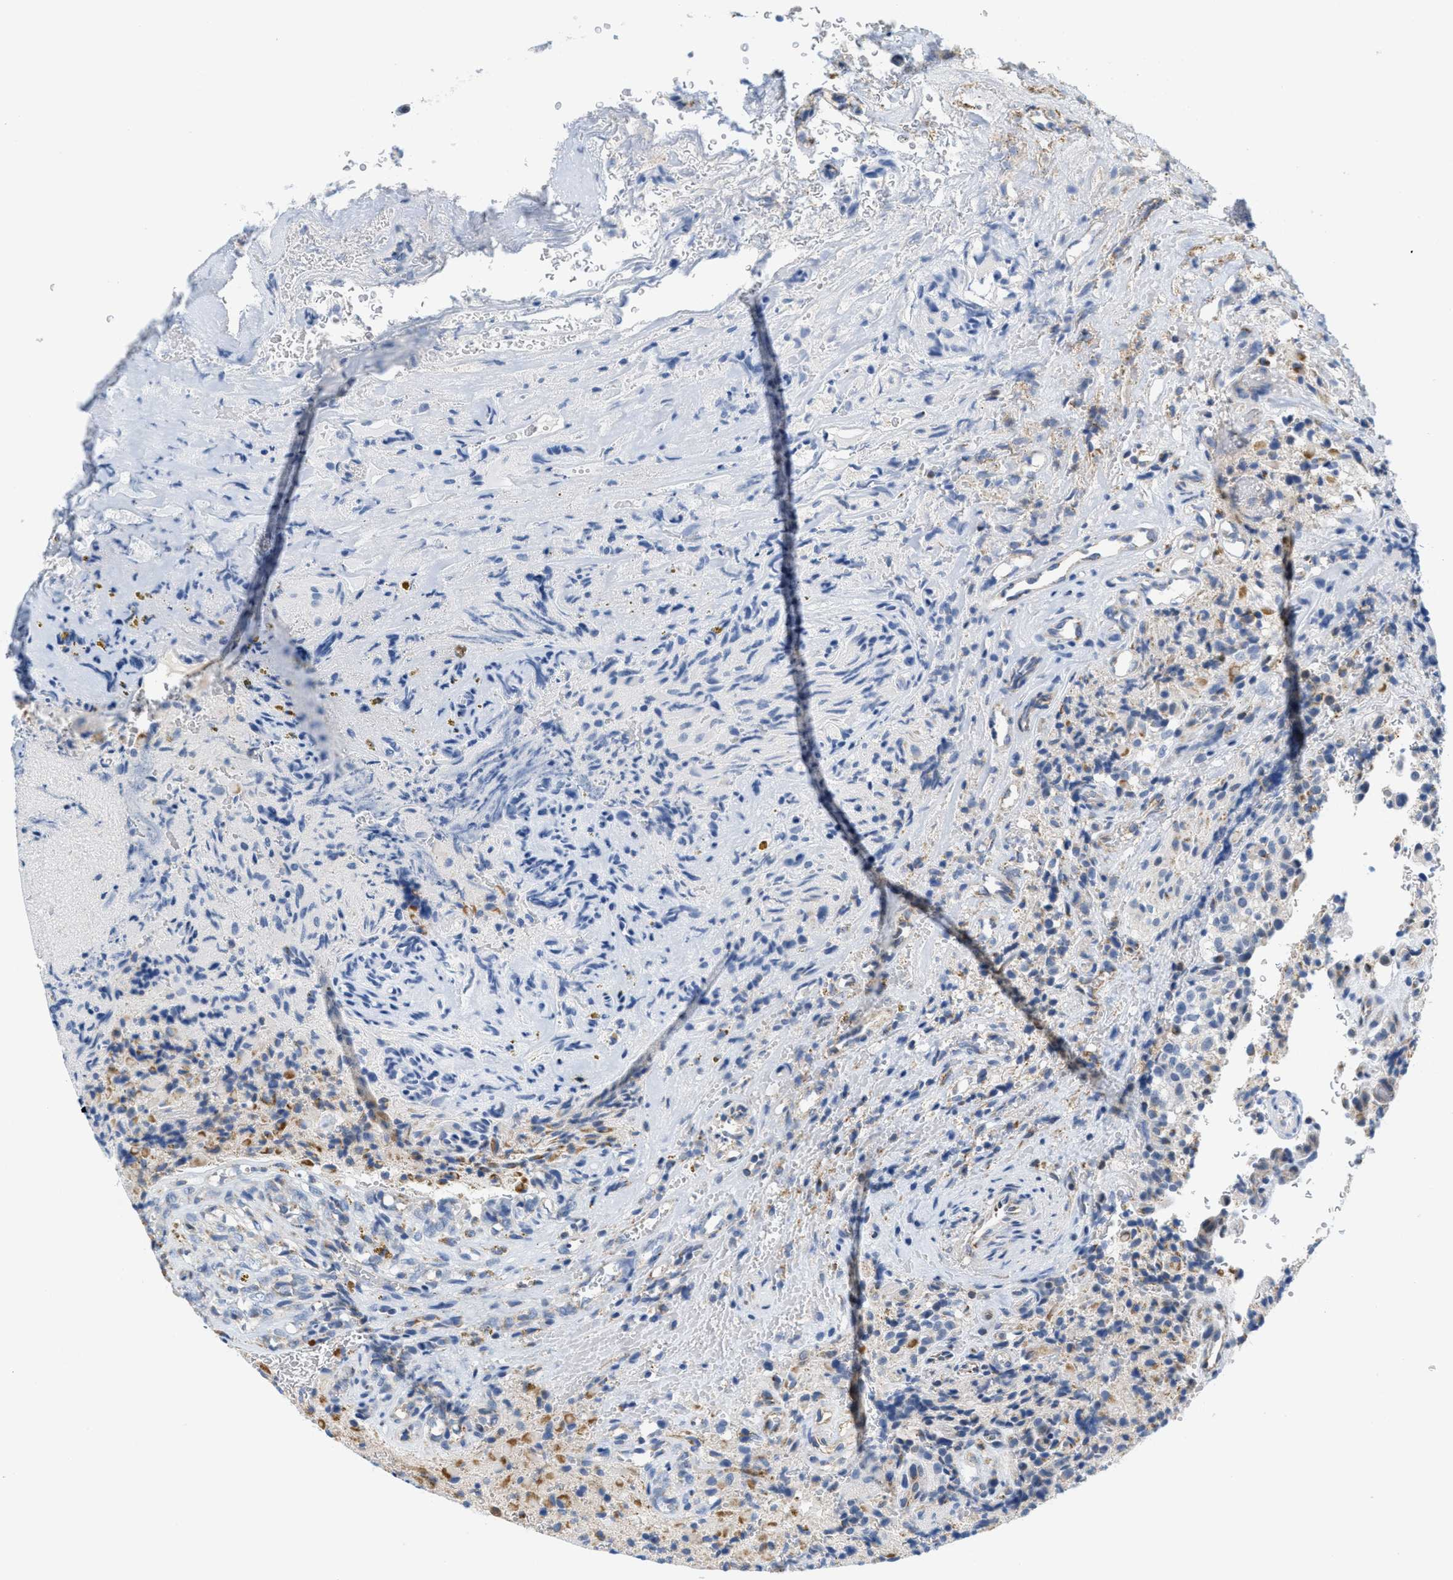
{"staining": {"intensity": "weak", "quantity": "<25%", "location": "cytoplasmic/membranous"}, "tissue": "glioma", "cell_type": "Tumor cells", "image_type": "cancer", "snomed": [{"axis": "morphology", "description": "Glioma, malignant, High grade"}, {"axis": "topography", "description": "Brain"}], "caption": "IHC image of malignant glioma (high-grade) stained for a protein (brown), which exhibits no expression in tumor cells. (DAB immunohistochemistry (IHC) visualized using brightfield microscopy, high magnification).", "gene": "KCNJ5", "patient": {"sex": "male", "age": 71}}